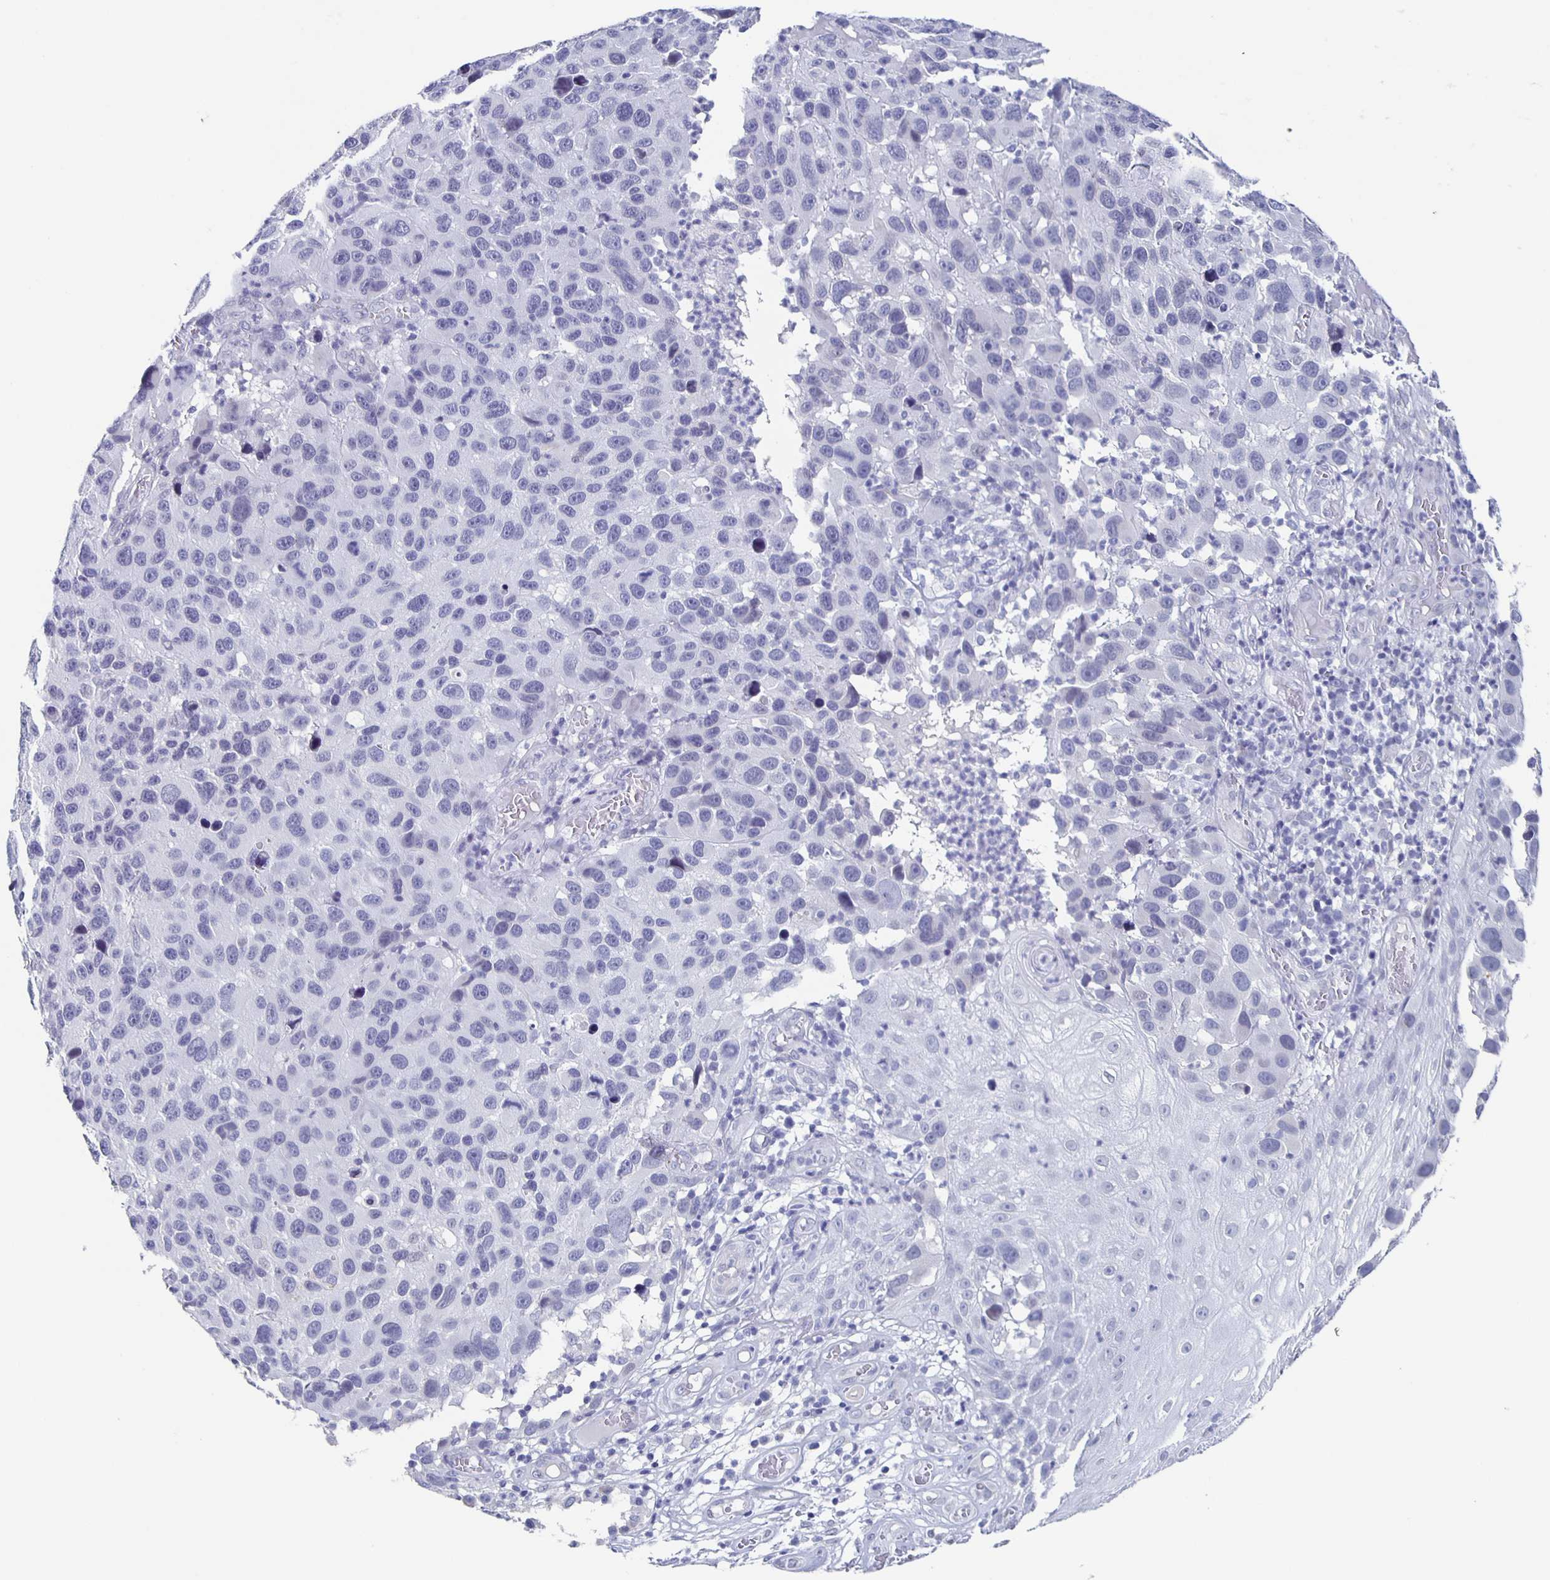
{"staining": {"intensity": "negative", "quantity": "none", "location": "none"}, "tissue": "melanoma", "cell_type": "Tumor cells", "image_type": "cancer", "snomed": [{"axis": "morphology", "description": "Malignant melanoma, NOS"}, {"axis": "topography", "description": "Skin"}], "caption": "A photomicrograph of human melanoma is negative for staining in tumor cells.", "gene": "CCDC17", "patient": {"sex": "male", "age": 53}}